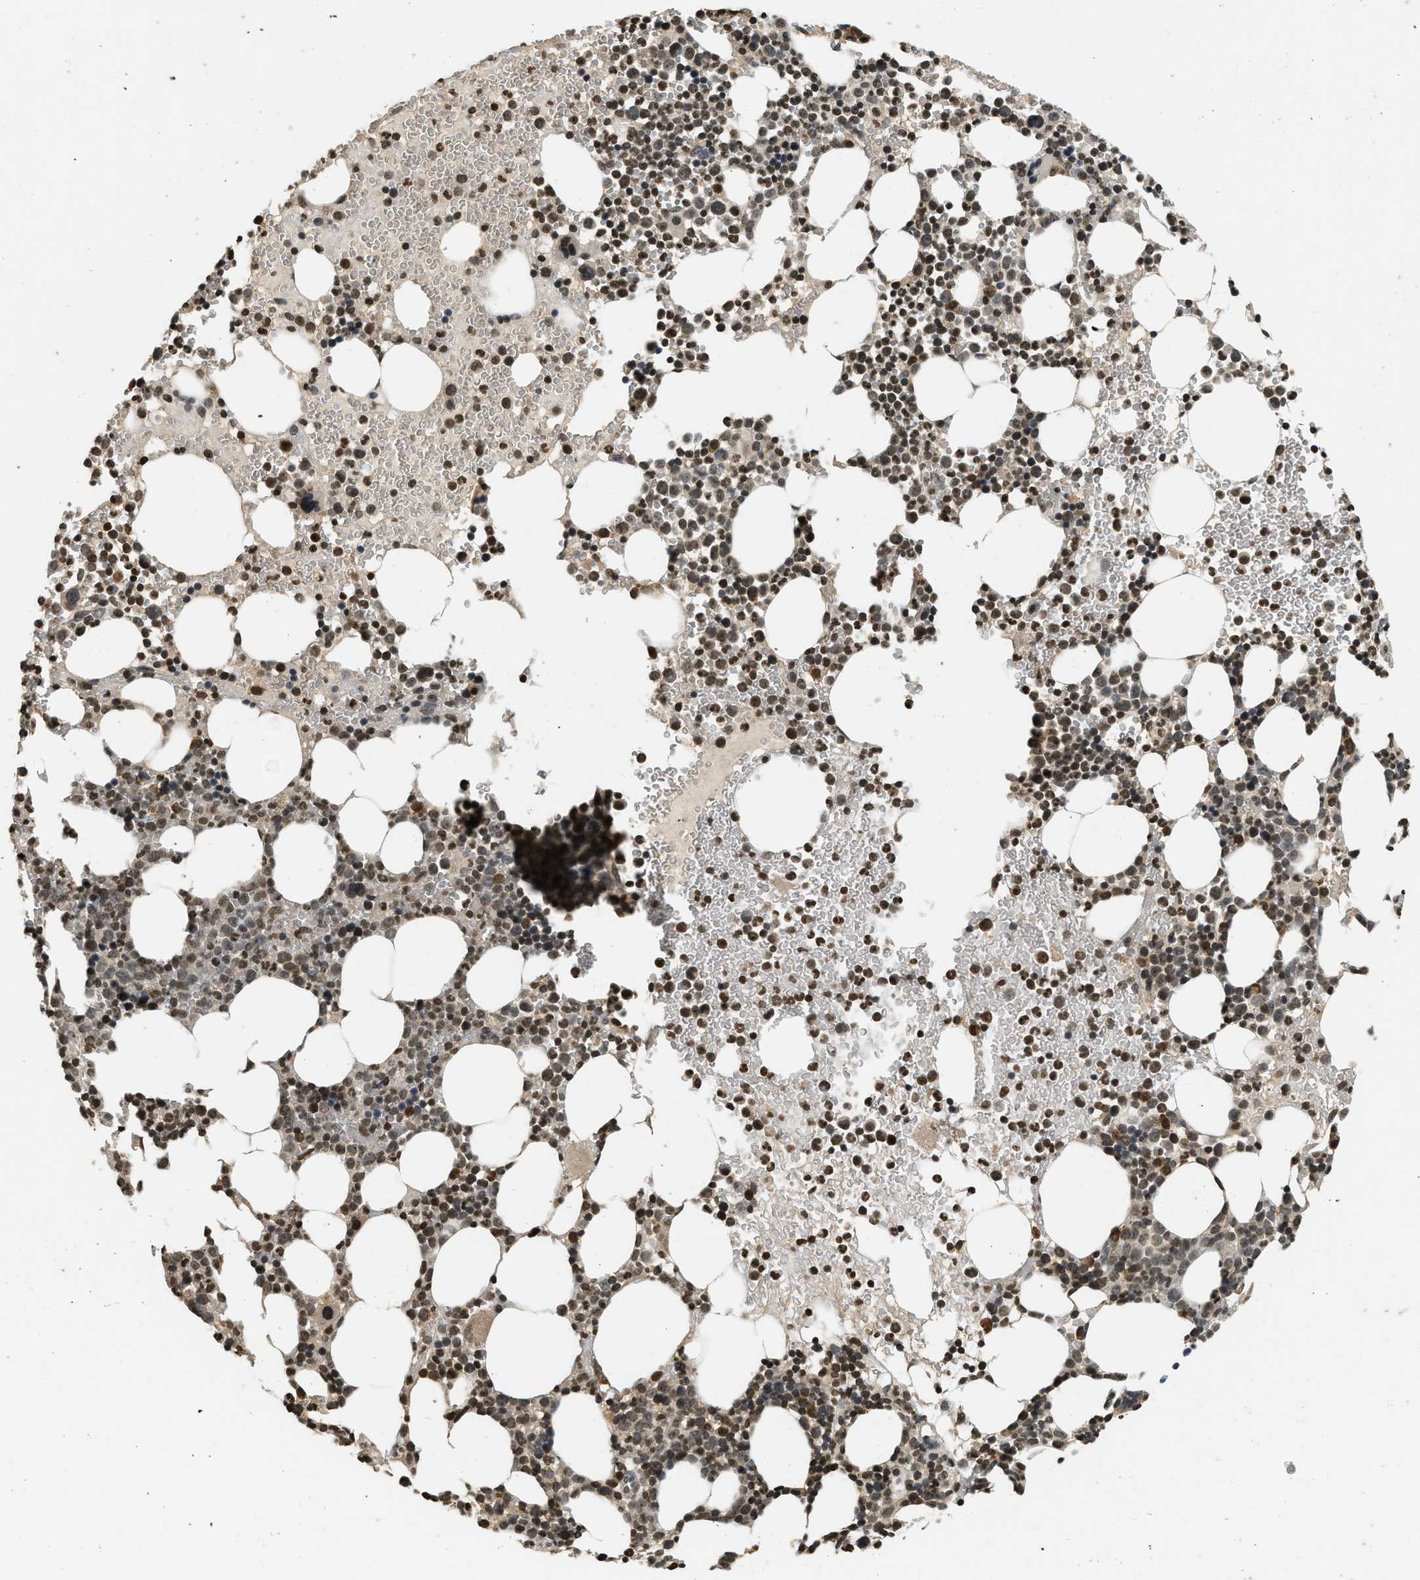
{"staining": {"intensity": "moderate", "quantity": ">75%", "location": "nuclear"}, "tissue": "bone marrow", "cell_type": "Hematopoietic cells", "image_type": "normal", "snomed": [{"axis": "morphology", "description": "Normal tissue, NOS"}, {"axis": "morphology", "description": "Inflammation, NOS"}, {"axis": "topography", "description": "Bone marrow"}], "caption": "The image exhibits immunohistochemical staining of normal bone marrow. There is moderate nuclear expression is seen in approximately >75% of hematopoietic cells. (DAB = brown stain, brightfield microscopy at high magnification).", "gene": "SIAH1", "patient": {"sex": "female", "age": 67}}